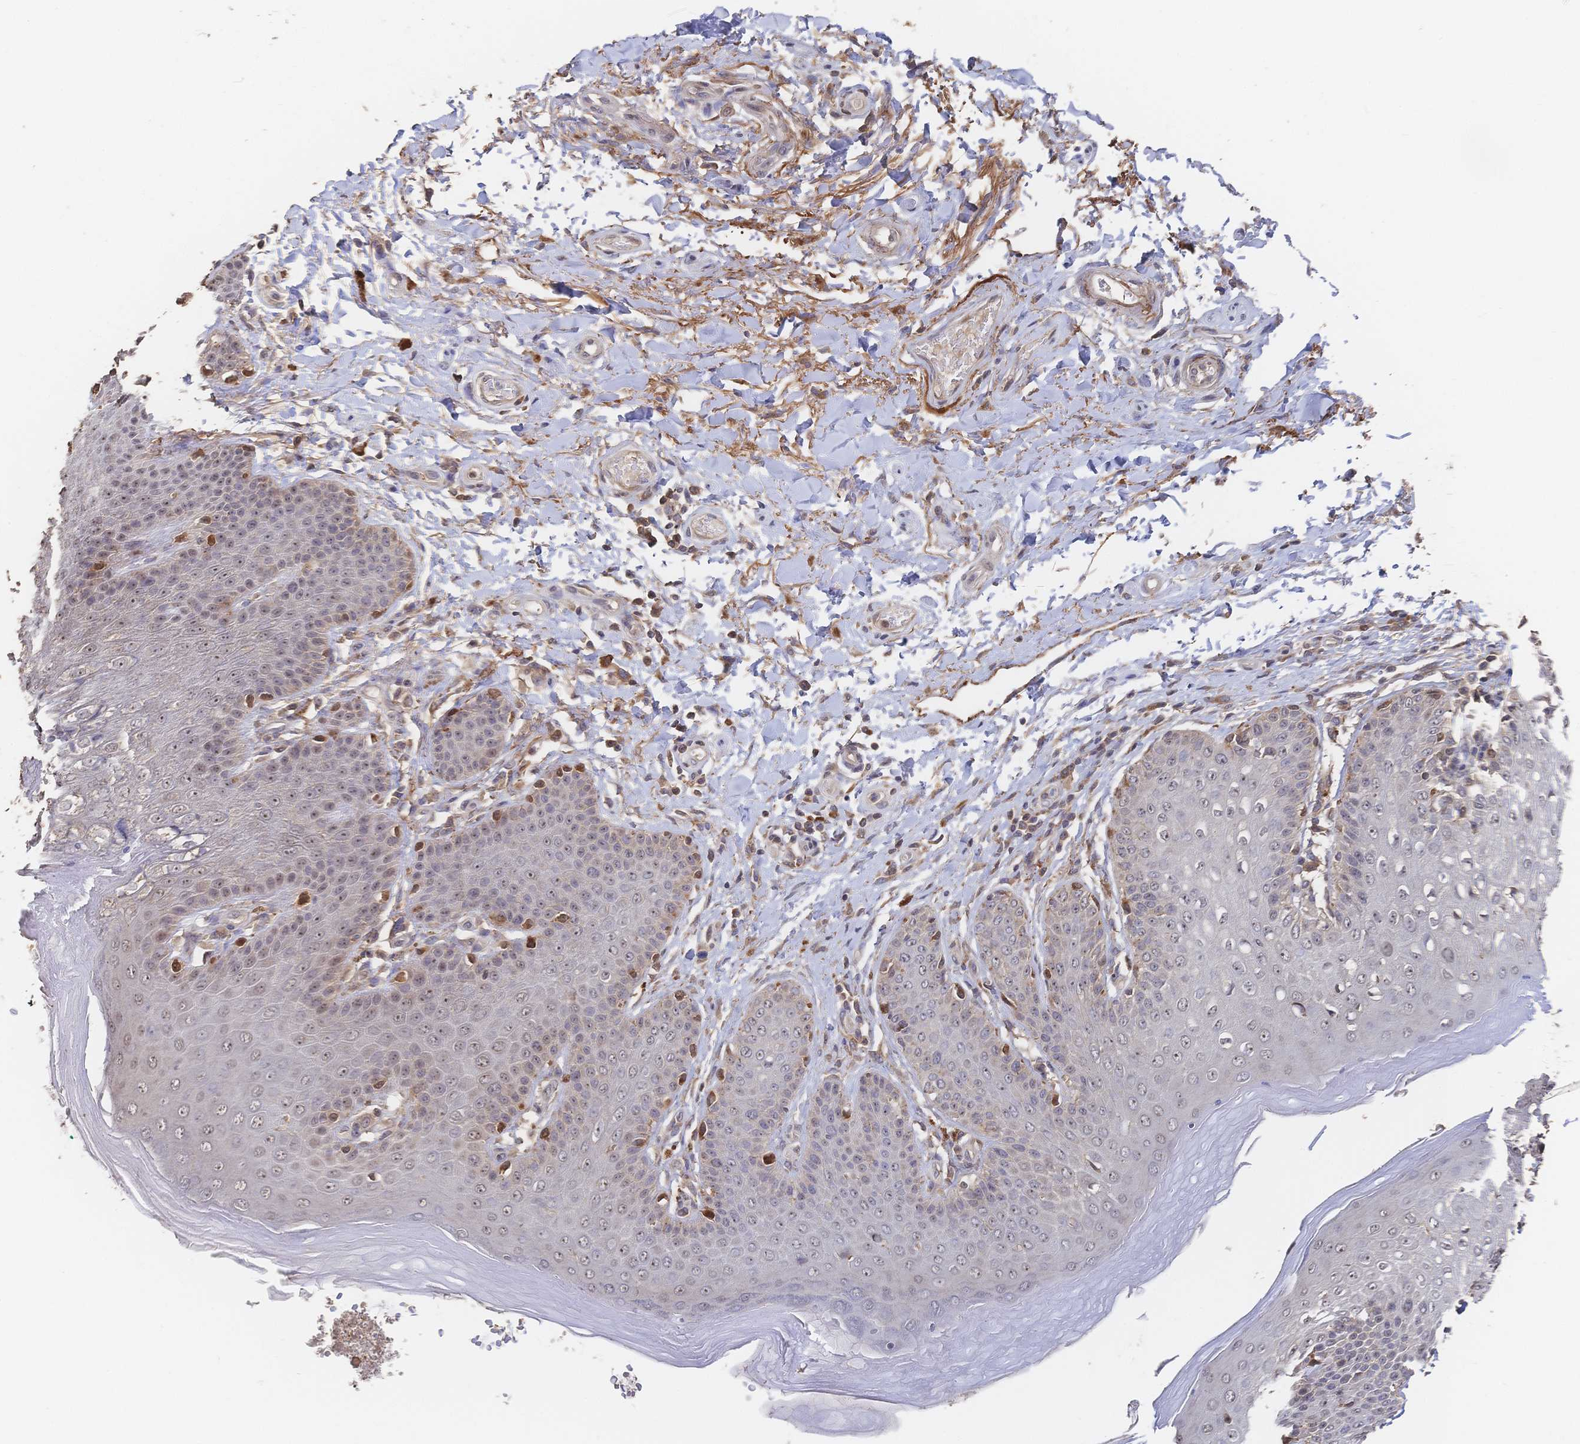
{"staining": {"intensity": "moderate", "quantity": "25%-75%", "location": "cytoplasmic/membranous,nuclear"}, "tissue": "skin", "cell_type": "Epidermal cells", "image_type": "normal", "snomed": [{"axis": "morphology", "description": "Normal tissue, NOS"}, {"axis": "topography", "description": "Peripheral nerve tissue"}], "caption": "Immunohistochemical staining of normal human skin displays medium levels of moderate cytoplasmic/membranous,nuclear expression in approximately 25%-75% of epidermal cells.", "gene": "DNAJA4", "patient": {"sex": "male", "age": 51}}